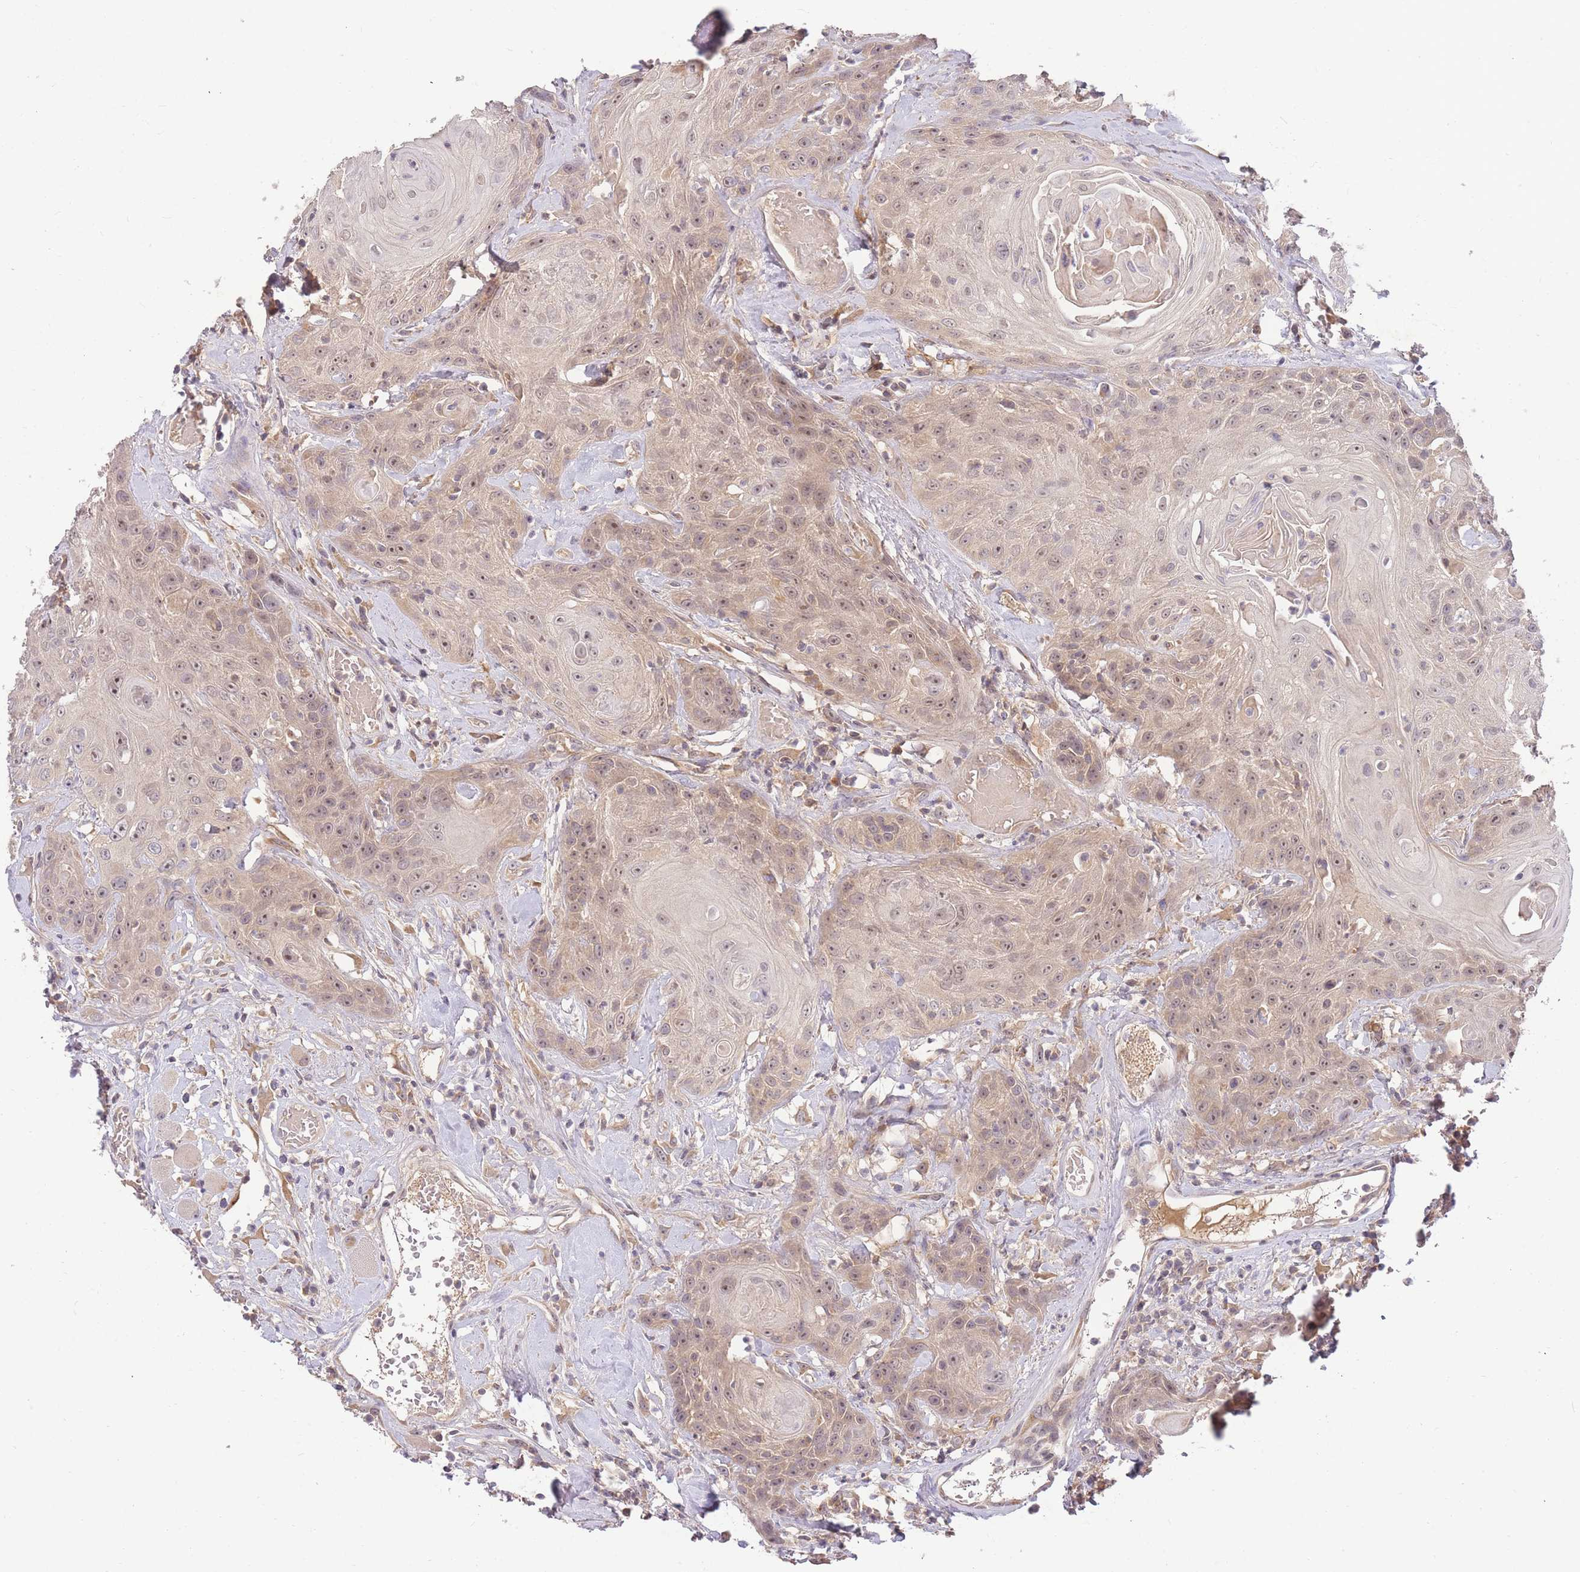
{"staining": {"intensity": "weak", "quantity": ">75%", "location": "cytoplasmic/membranous,nuclear"}, "tissue": "head and neck cancer", "cell_type": "Tumor cells", "image_type": "cancer", "snomed": [{"axis": "morphology", "description": "Squamous cell carcinoma, NOS"}, {"axis": "topography", "description": "Head-Neck"}], "caption": "Head and neck cancer stained for a protein displays weak cytoplasmic/membranous and nuclear positivity in tumor cells.", "gene": "ZNF577", "patient": {"sex": "female", "age": 59}}